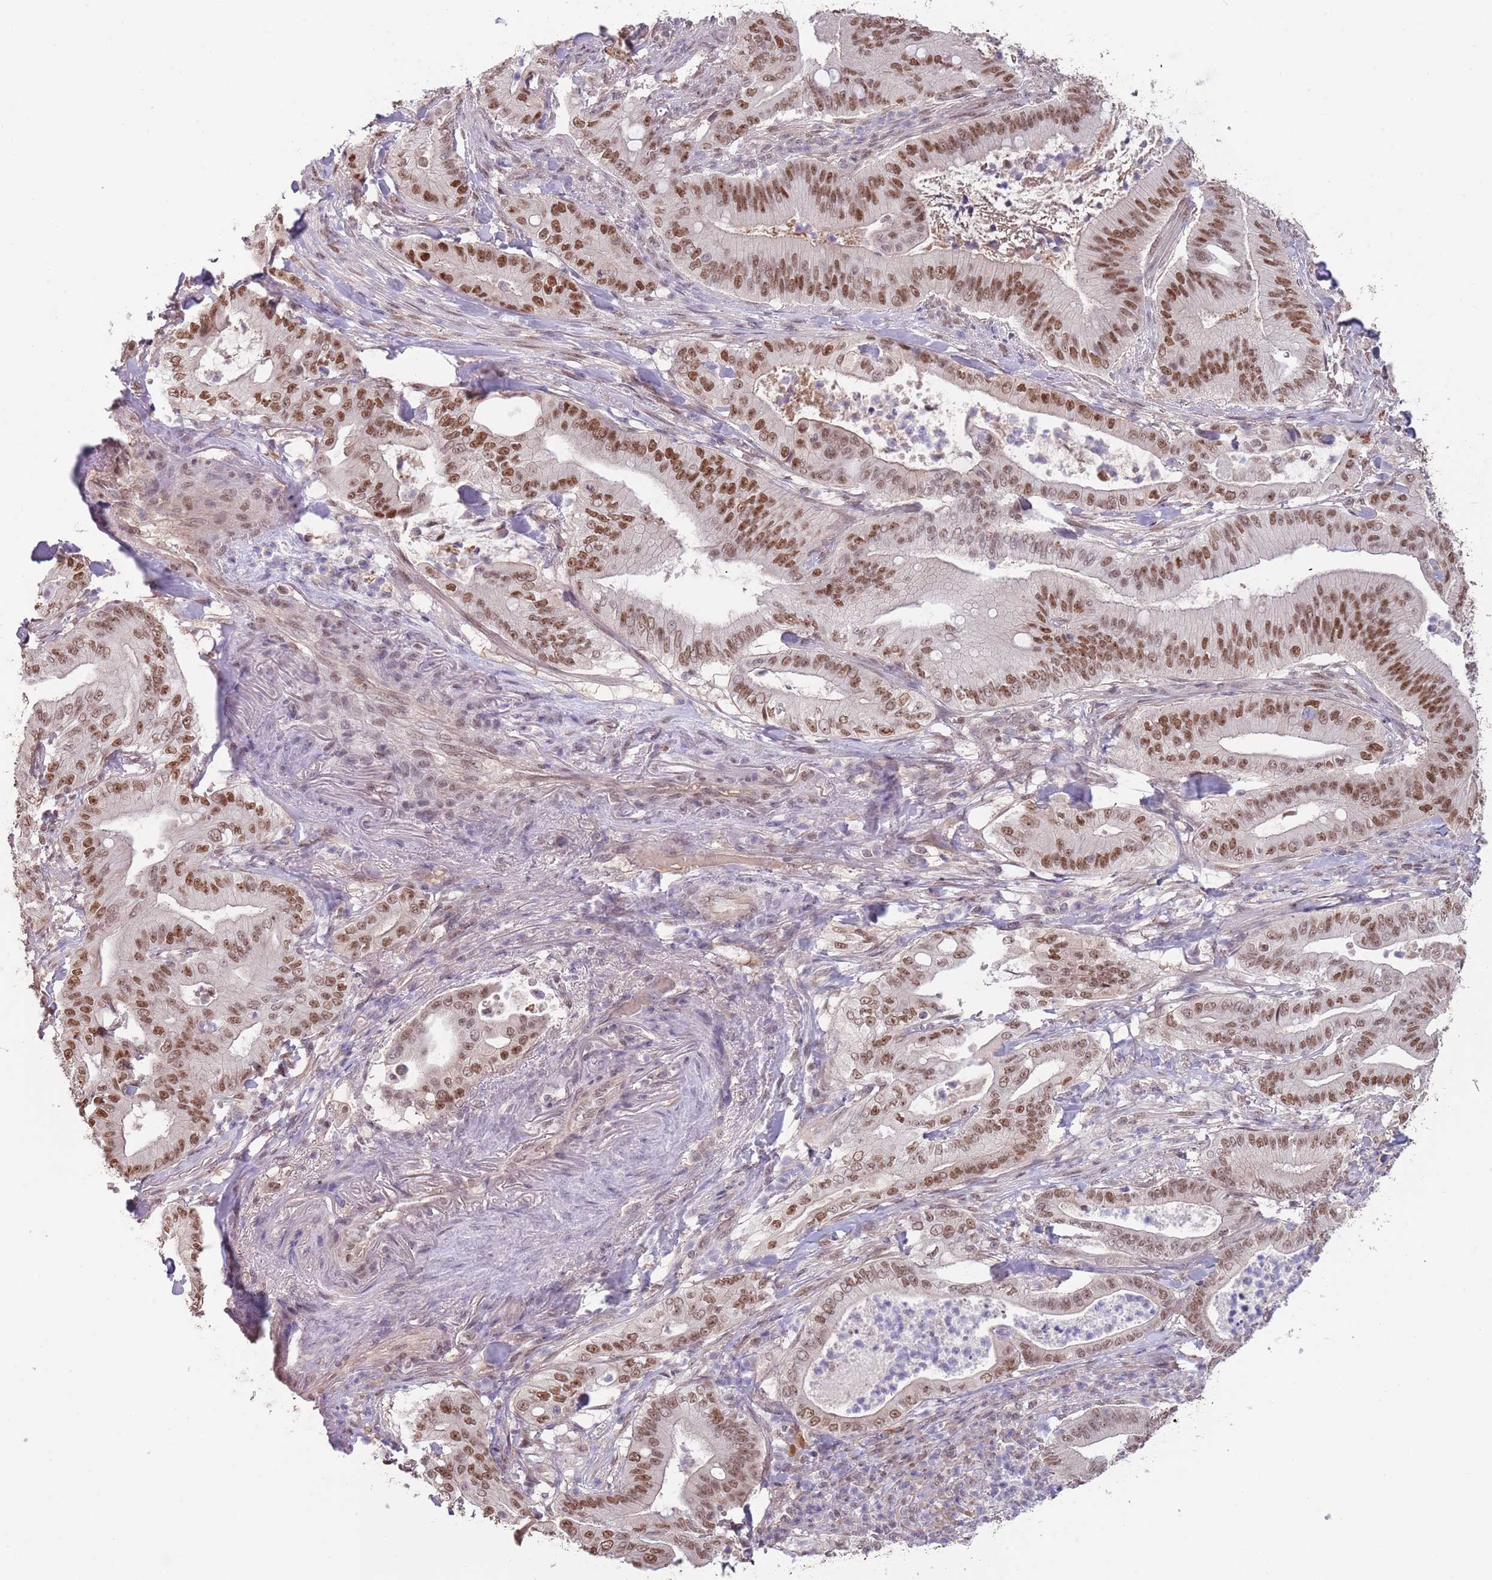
{"staining": {"intensity": "strong", "quantity": ">75%", "location": "nuclear"}, "tissue": "pancreatic cancer", "cell_type": "Tumor cells", "image_type": "cancer", "snomed": [{"axis": "morphology", "description": "Adenocarcinoma, NOS"}, {"axis": "topography", "description": "Pancreas"}], "caption": "Adenocarcinoma (pancreatic) tissue displays strong nuclear positivity in about >75% of tumor cells", "gene": "ZBTB7A", "patient": {"sex": "male", "age": 71}}